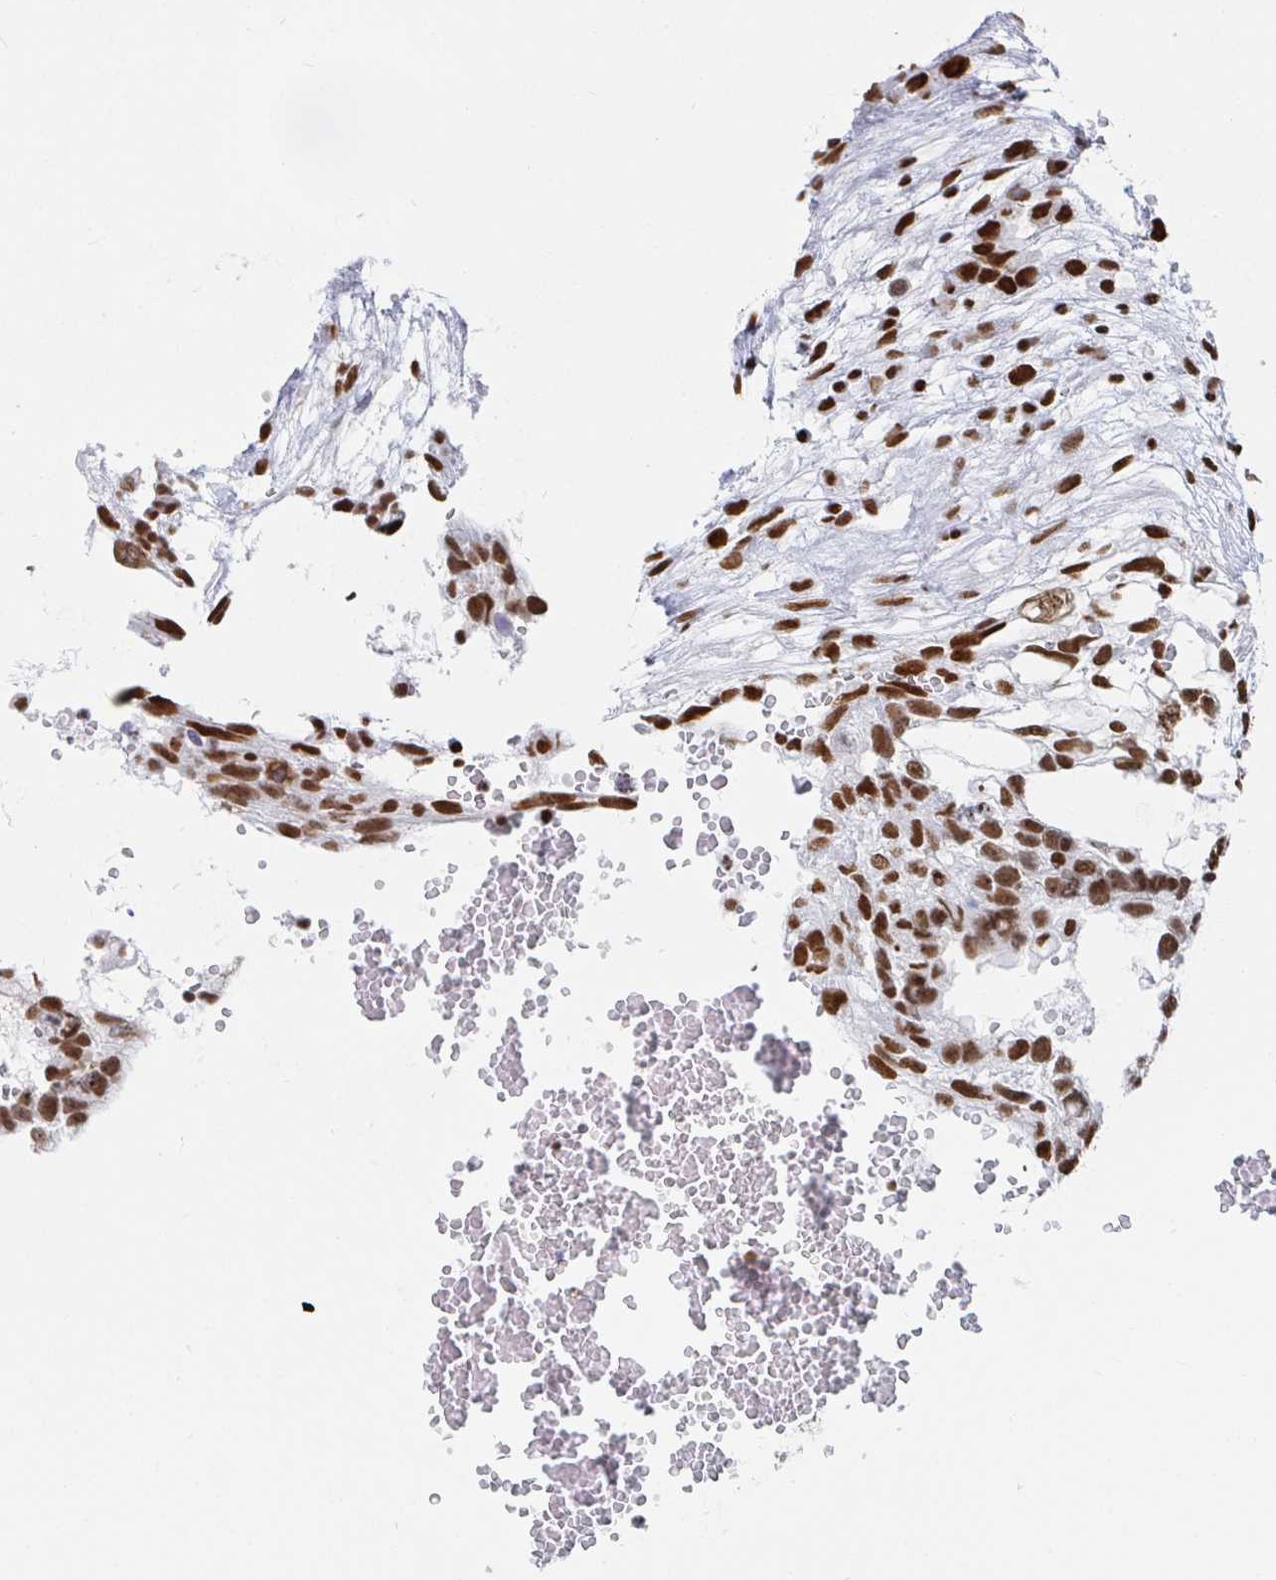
{"staining": {"intensity": "strong", "quantity": ">75%", "location": "nuclear"}, "tissue": "testis cancer", "cell_type": "Tumor cells", "image_type": "cancer", "snomed": [{"axis": "morphology", "description": "Normal tissue, NOS"}, {"axis": "morphology", "description": "Carcinoma, Embryonal, NOS"}, {"axis": "topography", "description": "Testis"}], "caption": "Tumor cells exhibit strong nuclear expression in about >75% of cells in testis cancer (embryonal carcinoma). (DAB IHC with brightfield microscopy, high magnification).", "gene": "EWSR1", "patient": {"sex": "male", "age": 32}}